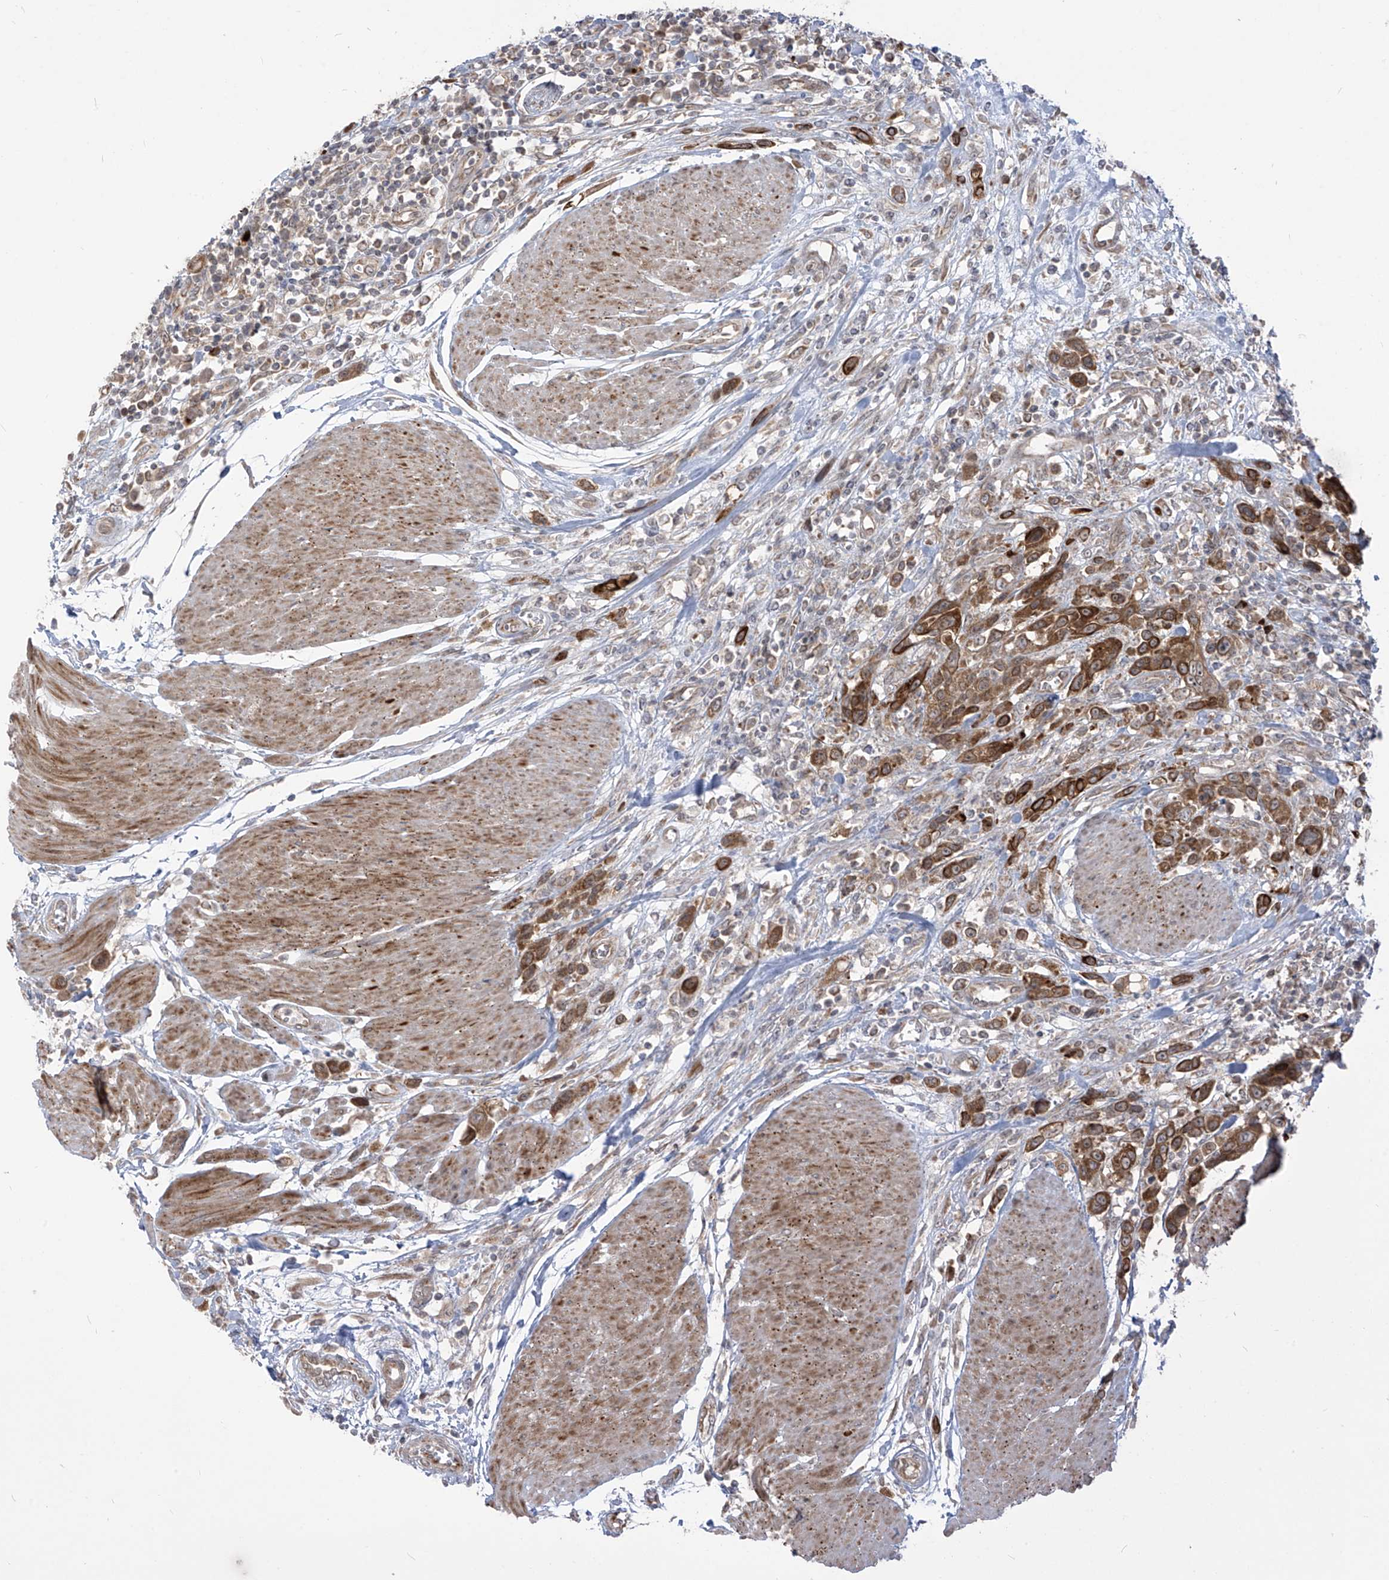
{"staining": {"intensity": "moderate", "quantity": ">75%", "location": "cytoplasmic/membranous"}, "tissue": "urothelial cancer", "cell_type": "Tumor cells", "image_type": "cancer", "snomed": [{"axis": "morphology", "description": "Urothelial carcinoma, High grade"}, {"axis": "topography", "description": "Urinary bladder"}], "caption": "Immunohistochemical staining of urothelial cancer reveals moderate cytoplasmic/membranous protein positivity in approximately >75% of tumor cells. (Brightfield microscopy of DAB IHC at high magnification).", "gene": "TRIM67", "patient": {"sex": "male", "age": 50}}